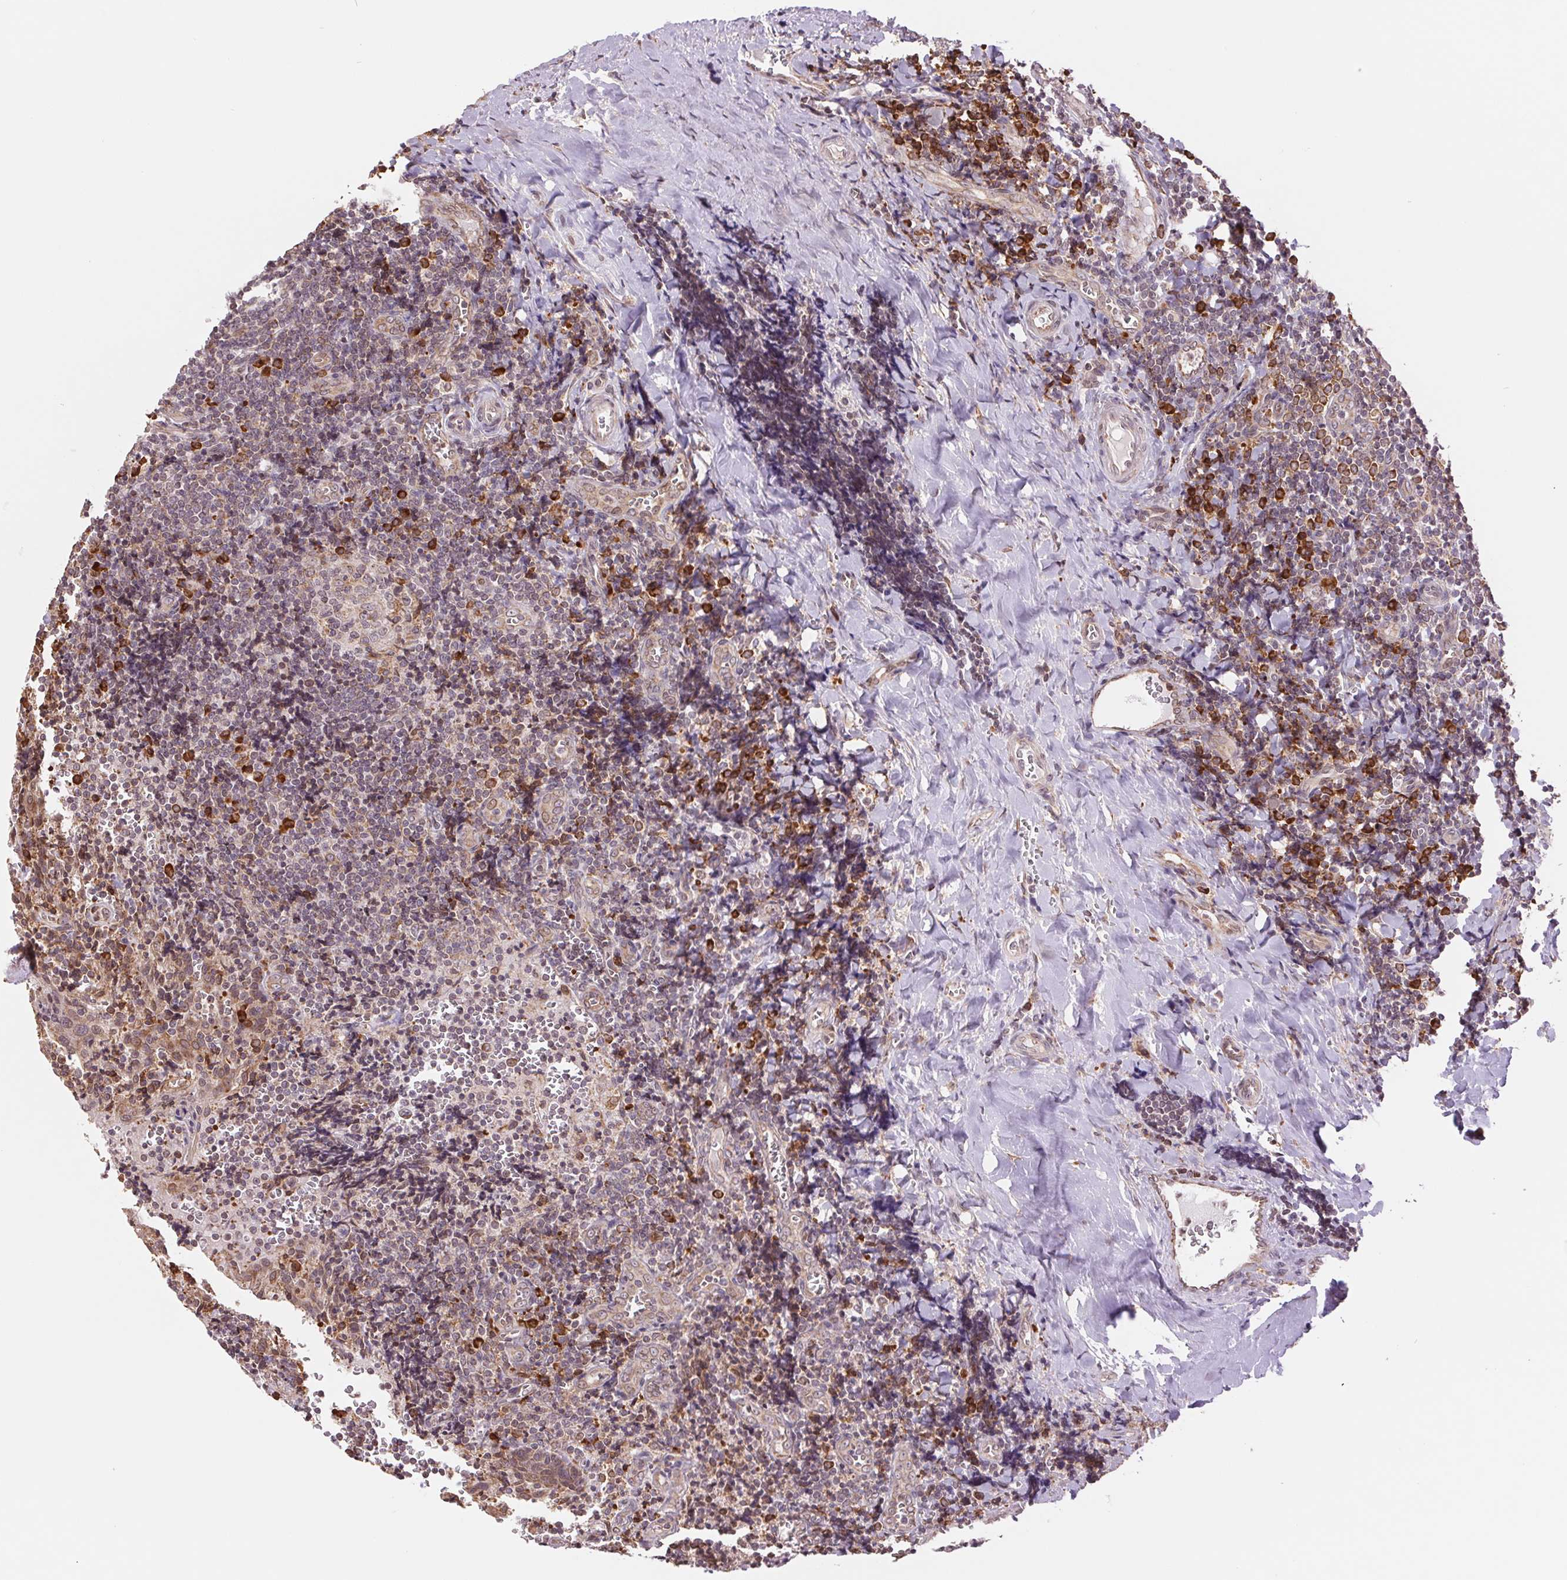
{"staining": {"intensity": "strong", "quantity": "<25%", "location": "cytoplasmic/membranous"}, "tissue": "tonsil", "cell_type": "Germinal center cells", "image_type": "normal", "snomed": [{"axis": "morphology", "description": "Normal tissue, NOS"}, {"axis": "morphology", "description": "Inflammation, NOS"}, {"axis": "topography", "description": "Tonsil"}], "caption": "An image of tonsil stained for a protein displays strong cytoplasmic/membranous brown staining in germinal center cells. The protein of interest is shown in brown color, while the nuclei are stained blue.", "gene": "RPN1", "patient": {"sex": "female", "age": 31}}